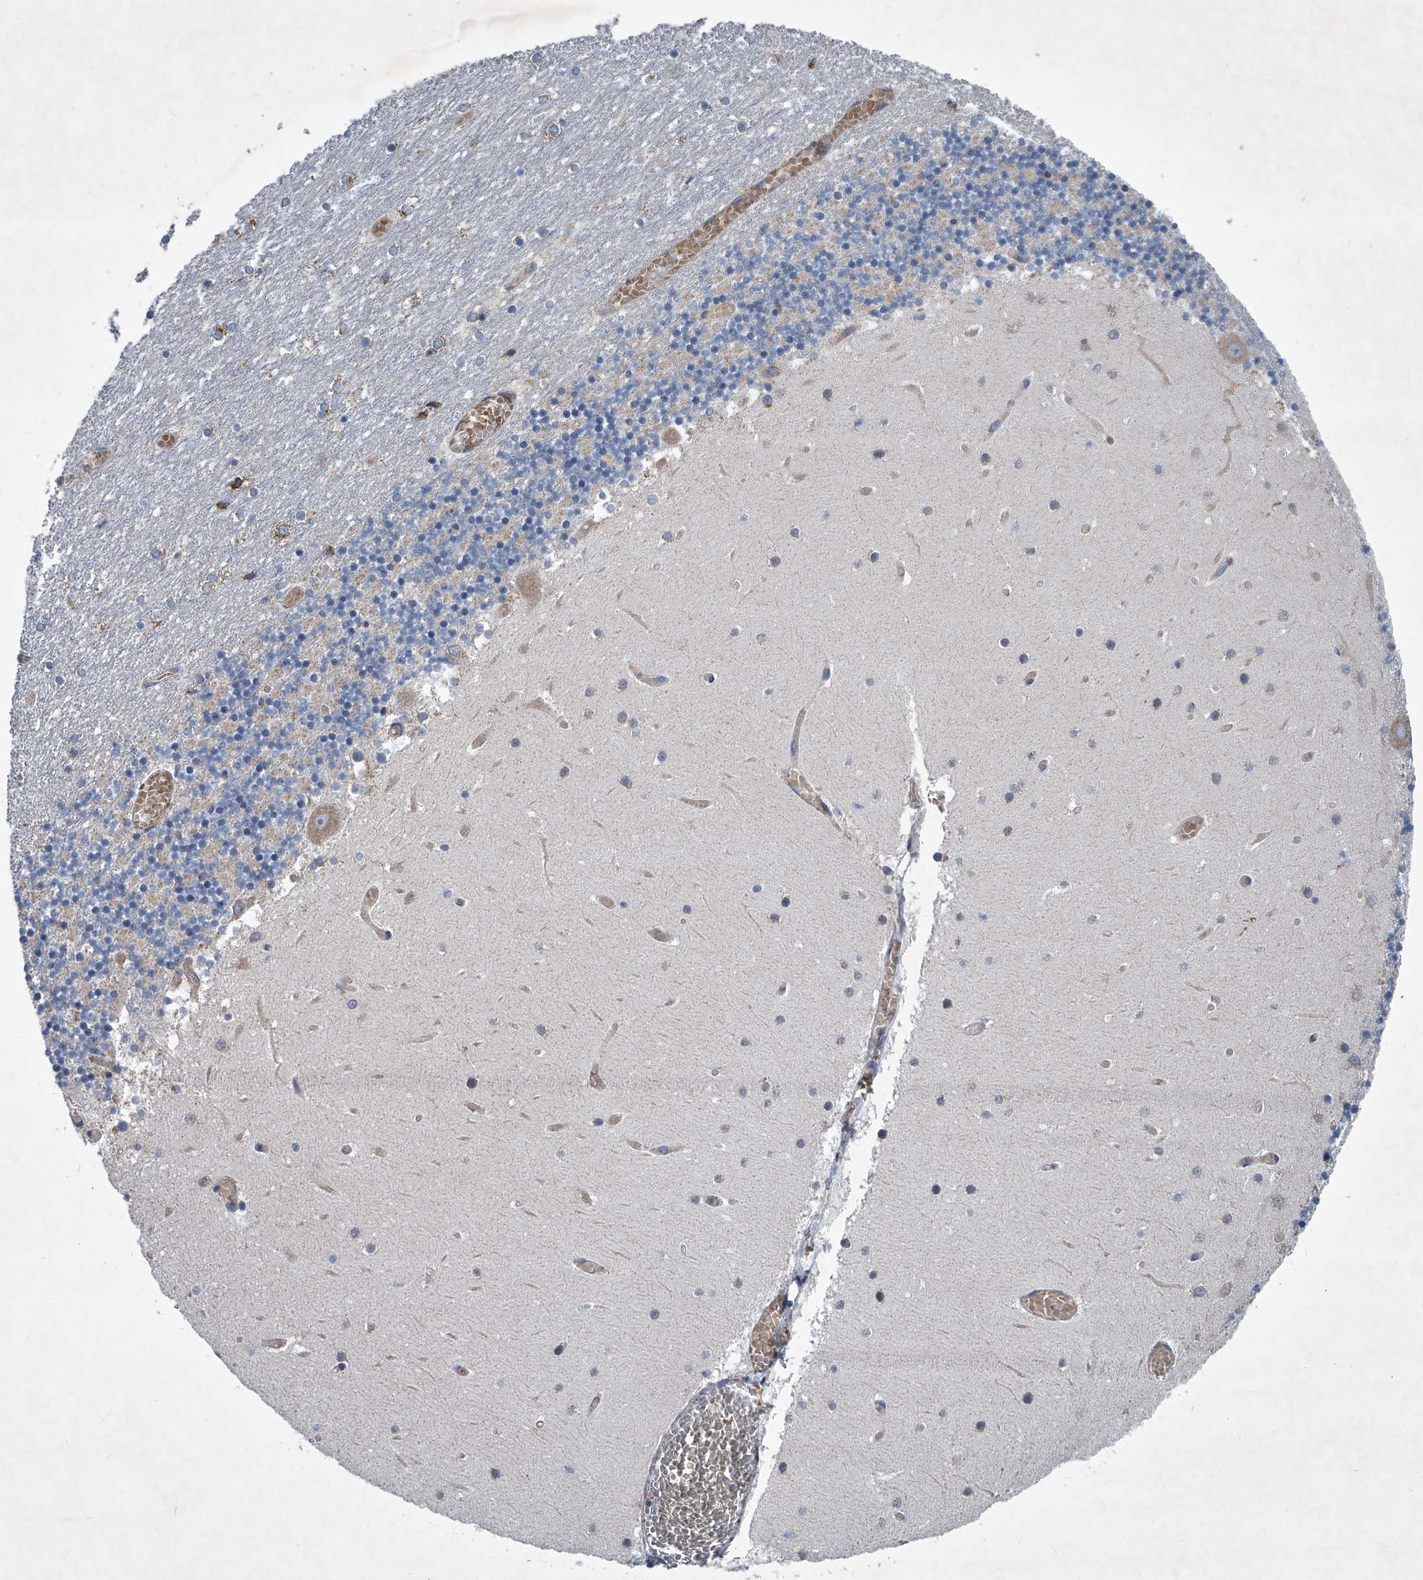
{"staining": {"intensity": "negative", "quantity": "none", "location": "none"}, "tissue": "cerebellum", "cell_type": "Cells in granular layer", "image_type": "normal", "snomed": [{"axis": "morphology", "description": "Normal tissue, NOS"}, {"axis": "topography", "description": "Cerebellum"}], "caption": "An image of cerebellum stained for a protein reveals no brown staining in cells in granular layer. (DAB (3,3'-diaminobenzidine) immunohistochemistry (IHC) with hematoxylin counter stain).", "gene": "ABCG1", "patient": {"sex": "female", "age": 28}}